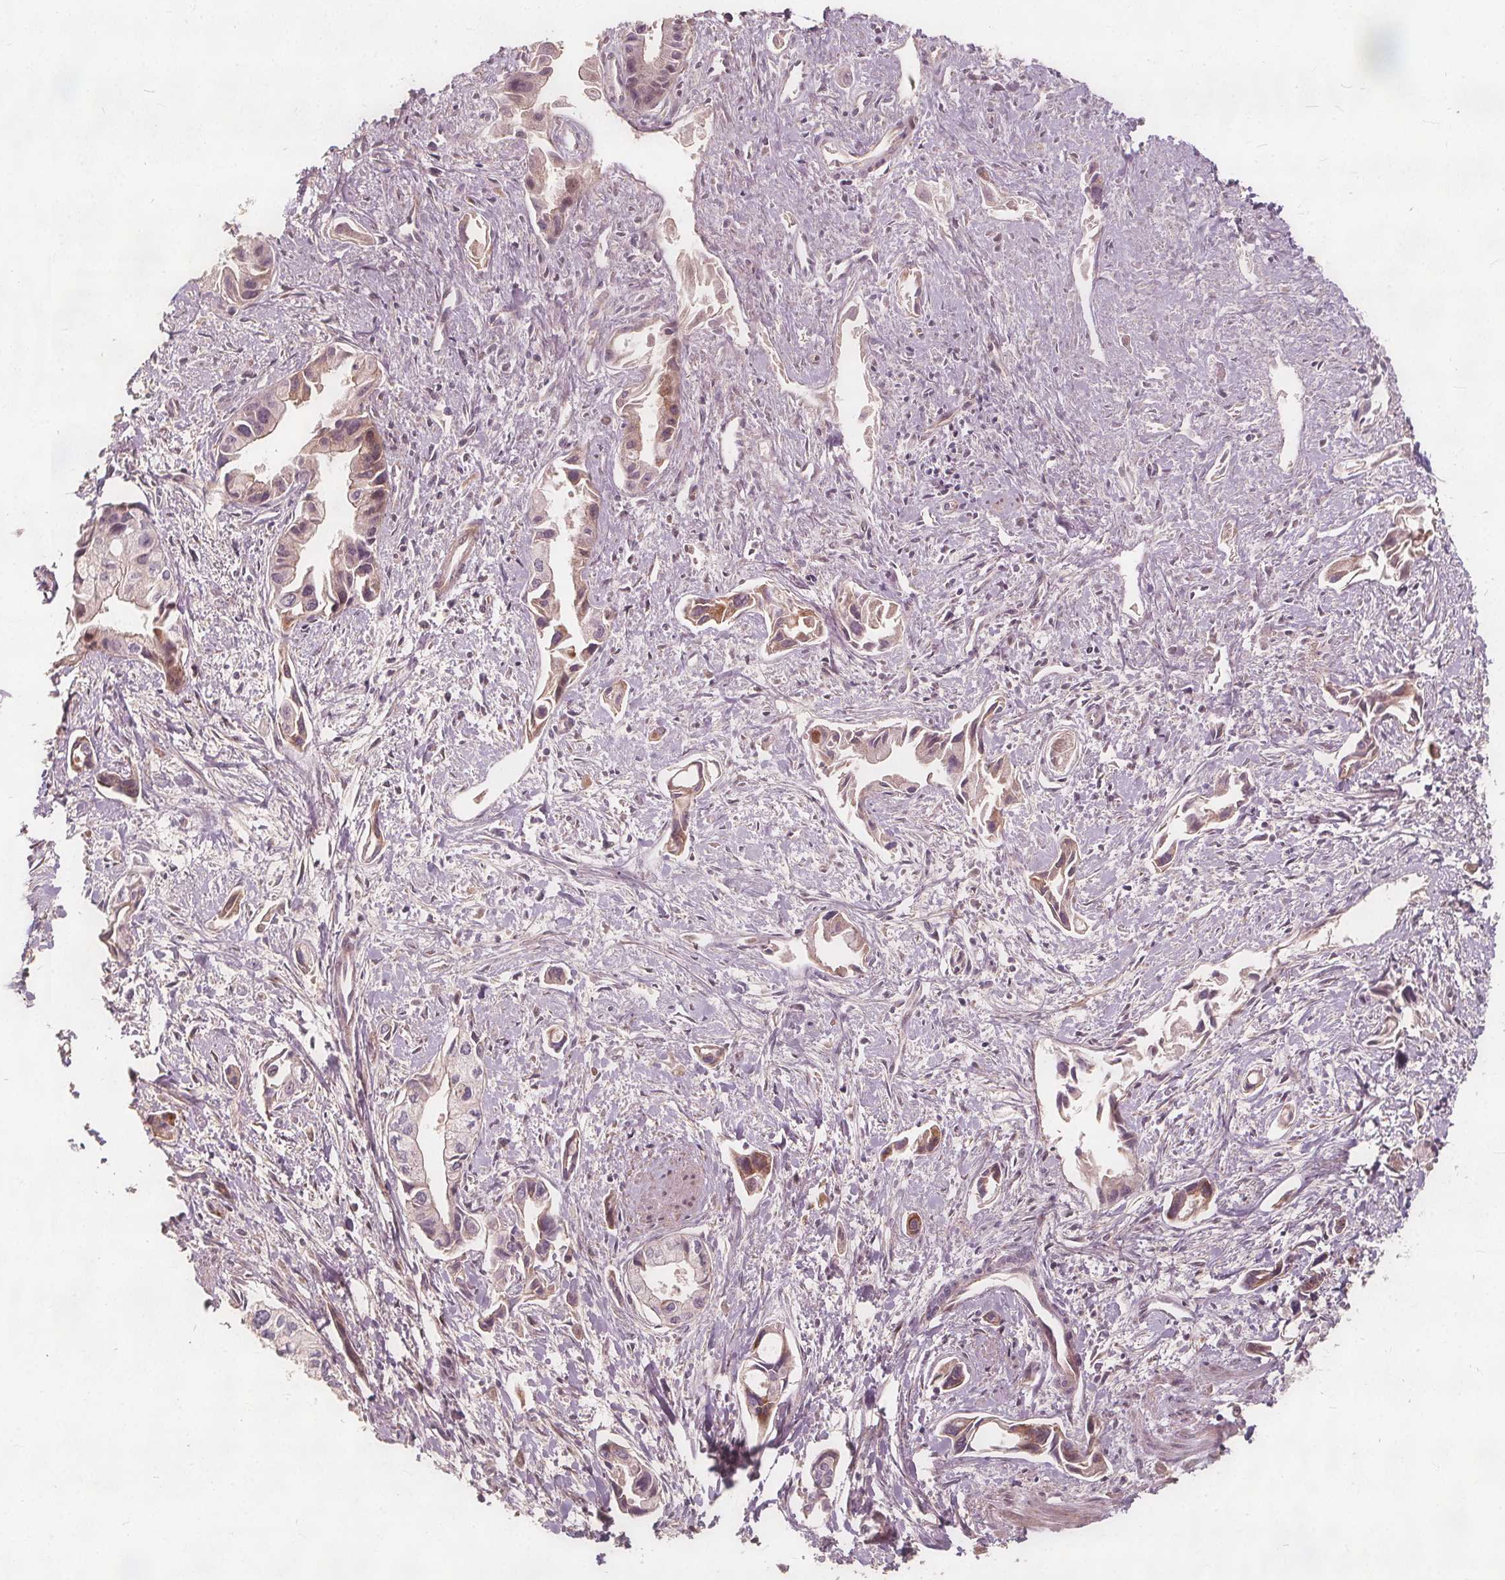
{"staining": {"intensity": "moderate", "quantity": "<25%", "location": "cytoplasmic/membranous"}, "tissue": "pancreatic cancer", "cell_type": "Tumor cells", "image_type": "cancer", "snomed": [{"axis": "morphology", "description": "Adenocarcinoma, NOS"}, {"axis": "topography", "description": "Pancreas"}], "caption": "Immunohistochemistry of human pancreatic adenocarcinoma exhibits low levels of moderate cytoplasmic/membranous expression in approximately <25% of tumor cells.", "gene": "PTPRT", "patient": {"sex": "female", "age": 61}}